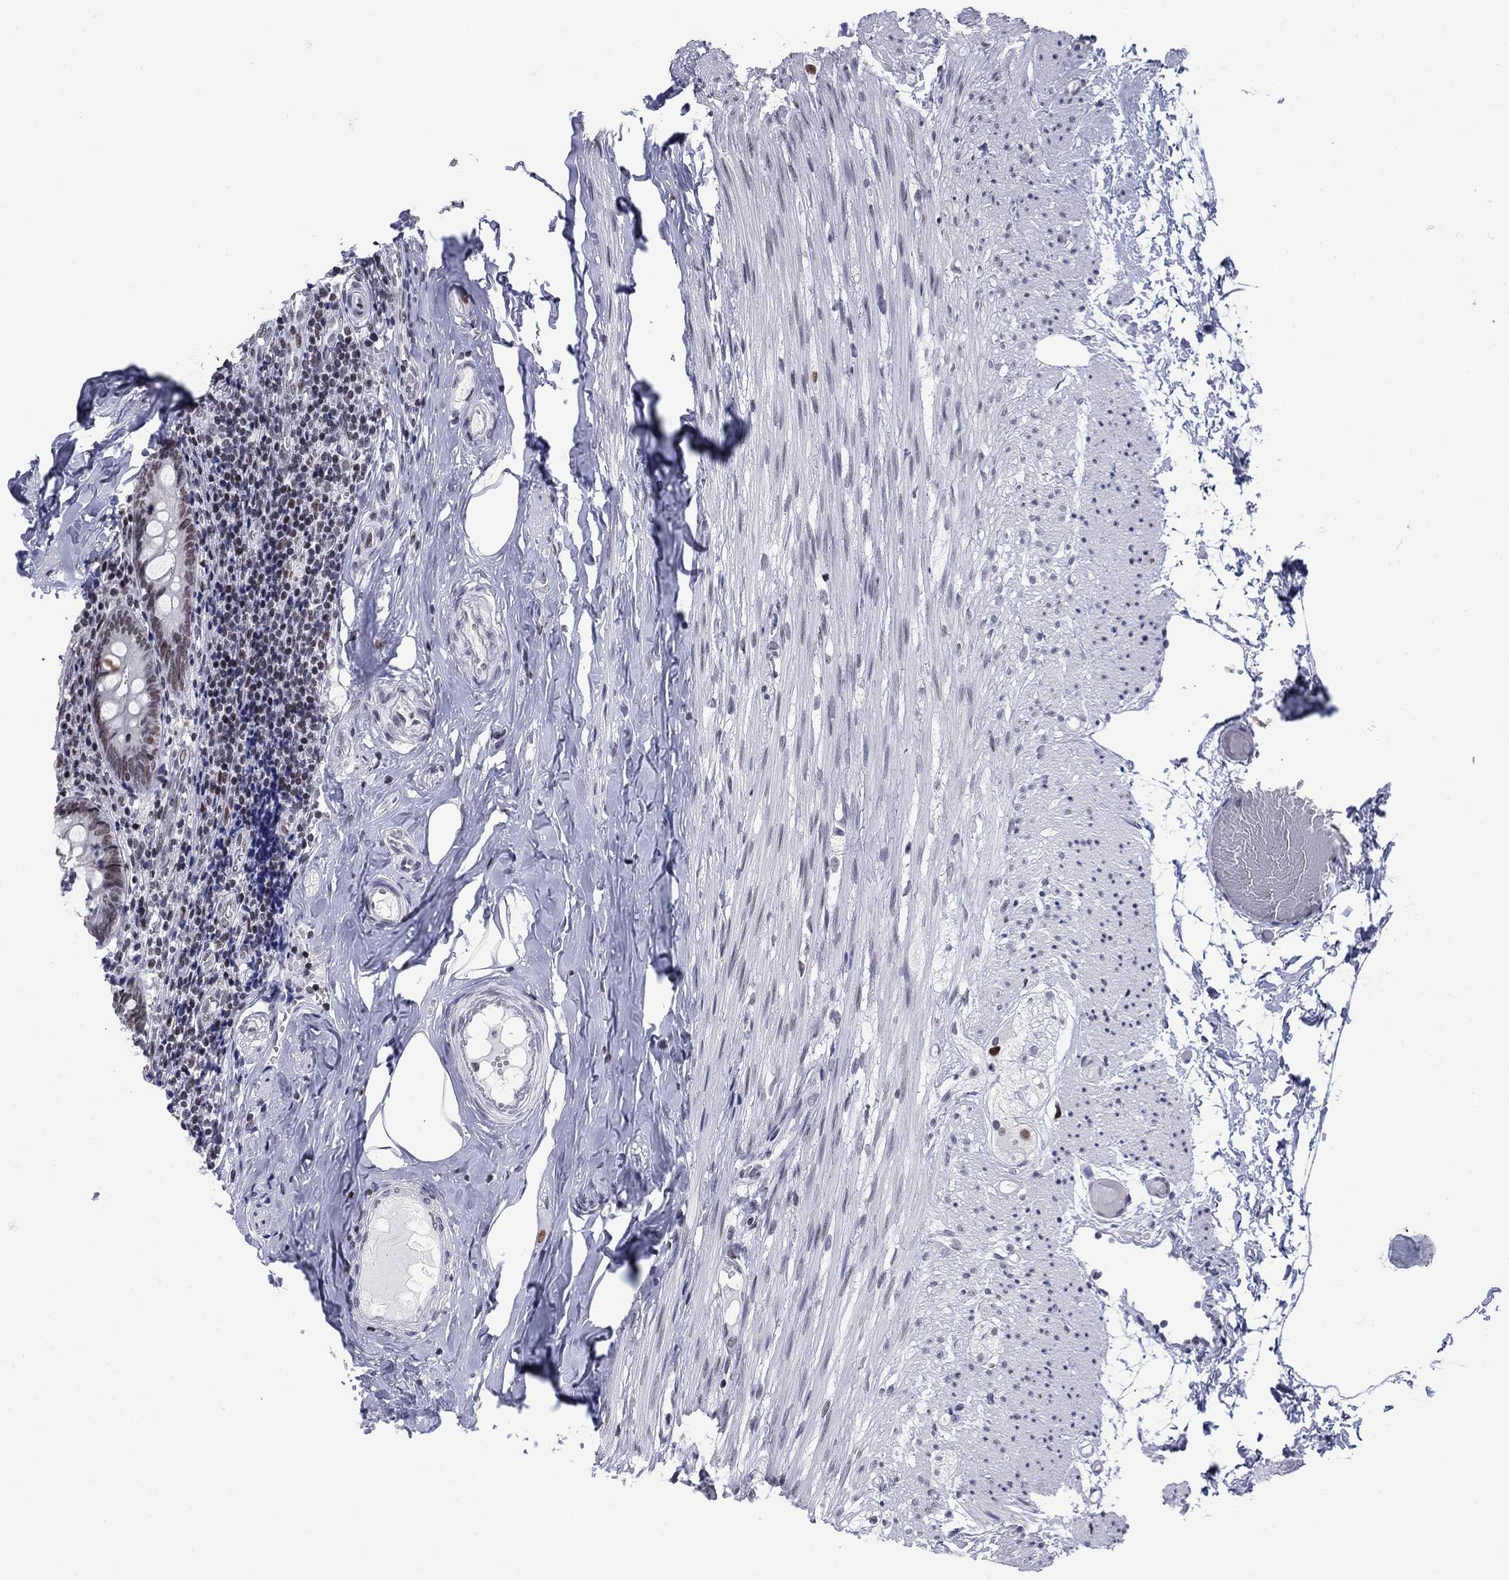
{"staining": {"intensity": "moderate", "quantity": "<25%", "location": "nuclear"}, "tissue": "appendix", "cell_type": "Glandular cells", "image_type": "normal", "snomed": [{"axis": "morphology", "description": "Normal tissue, NOS"}, {"axis": "topography", "description": "Appendix"}], "caption": "High-magnification brightfield microscopy of benign appendix stained with DAB (brown) and counterstained with hematoxylin (blue). glandular cells exhibit moderate nuclear positivity is present in approximately<25% of cells.", "gene": "NPAS3", "patient": {"sex": "female", "age": 23}}